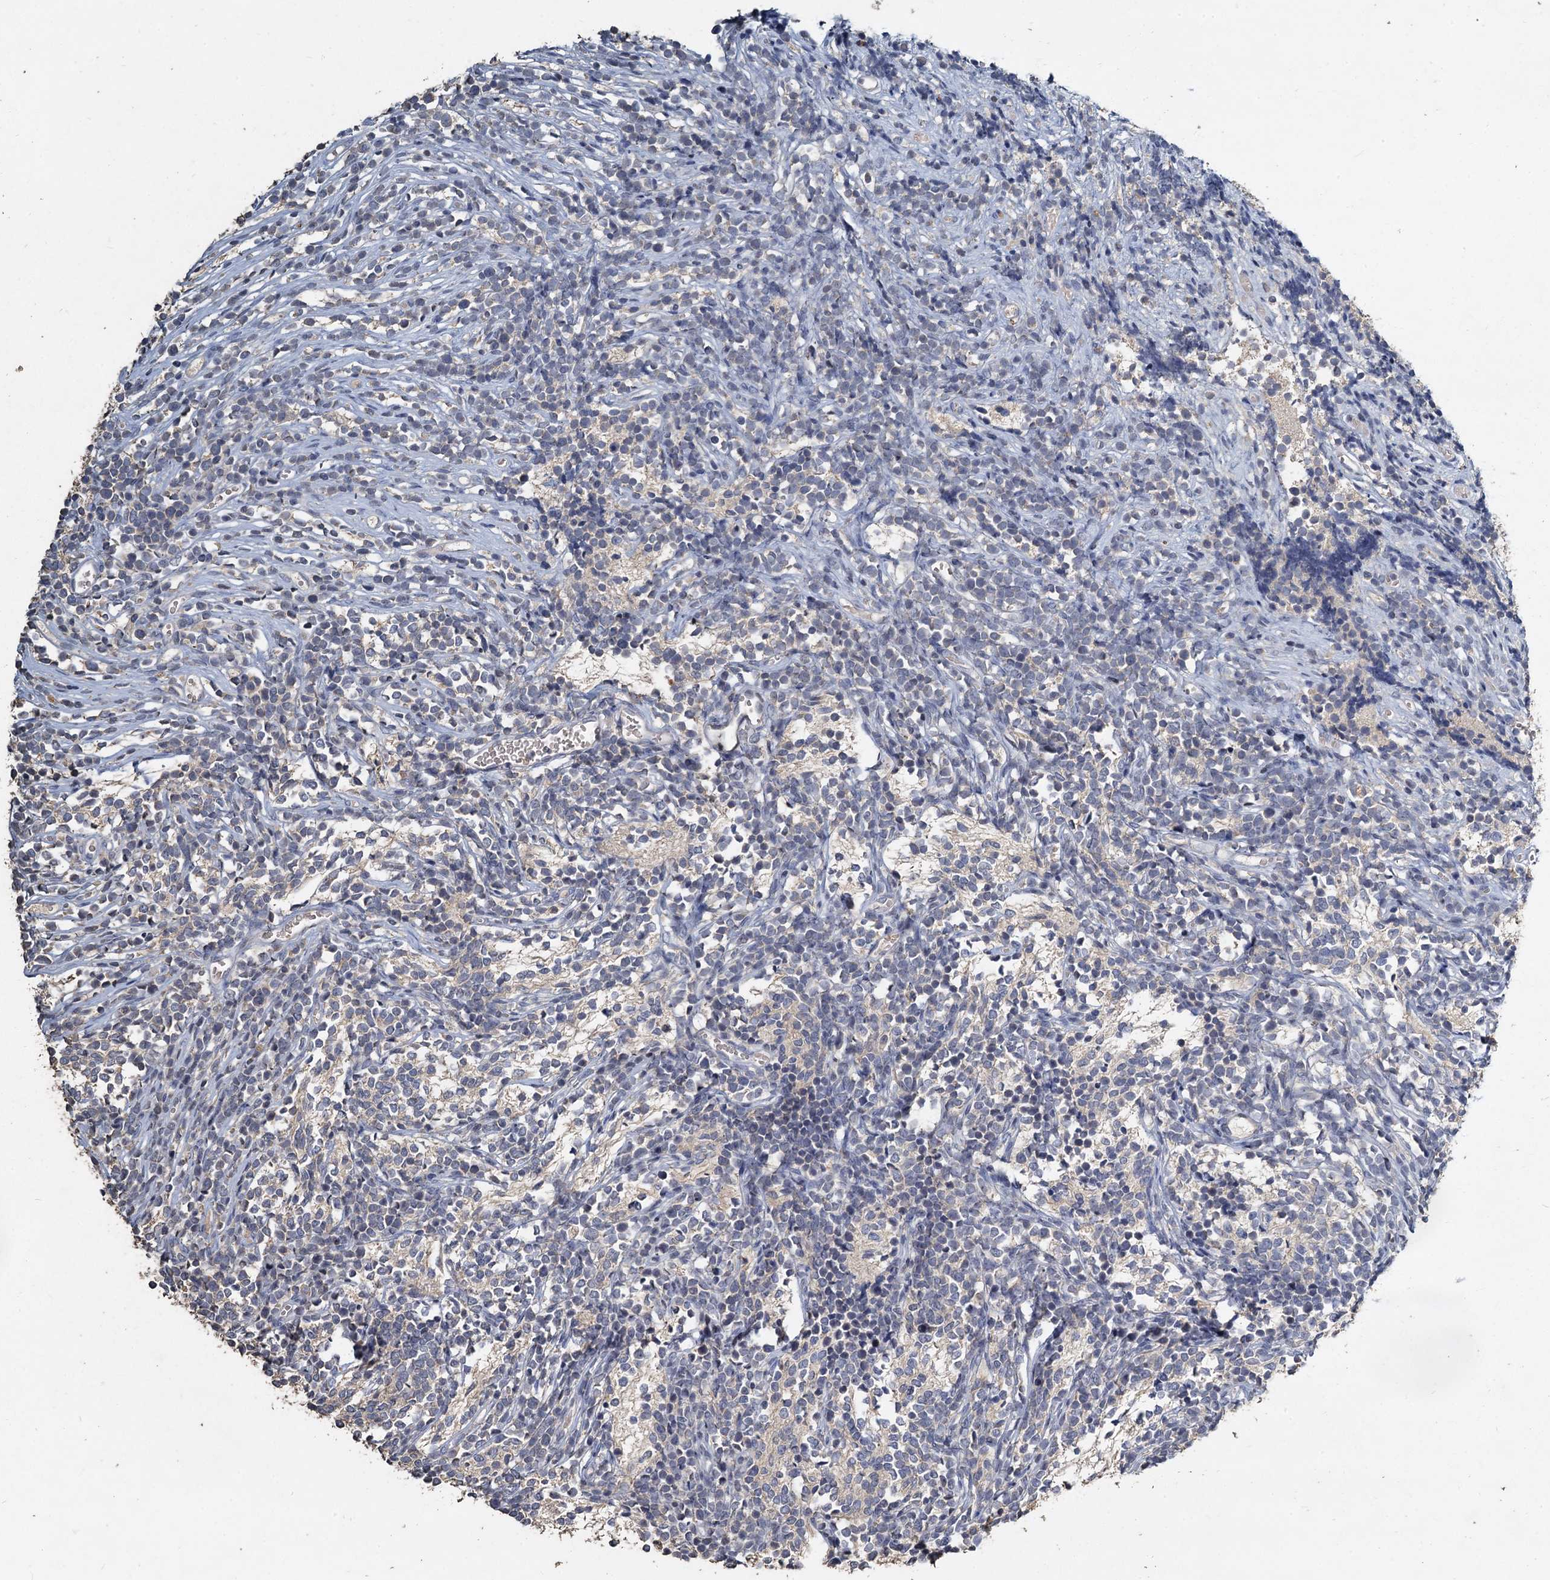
{"staining": {"intensity": "negative", "quantity": "none", "location": "none"}, "tissue": "glioma", "cell_type": "Tumor cells", "image_type": "cancer", "snomed": [{"axis": "morphology", "description": "Glioma, malignant, Low grade"}, {"axis": "topography", "description": "Brain"}], "caption": "Image shows no protein staining in tumor cells of malignant glioma (low-grade) tissue. (Brightfield microscopy of DAB (3,3'-diaminobenzidine) IHC at high magnification).", "gene": "CCDC61", "patient": {"sex": "female", "age": 1}}